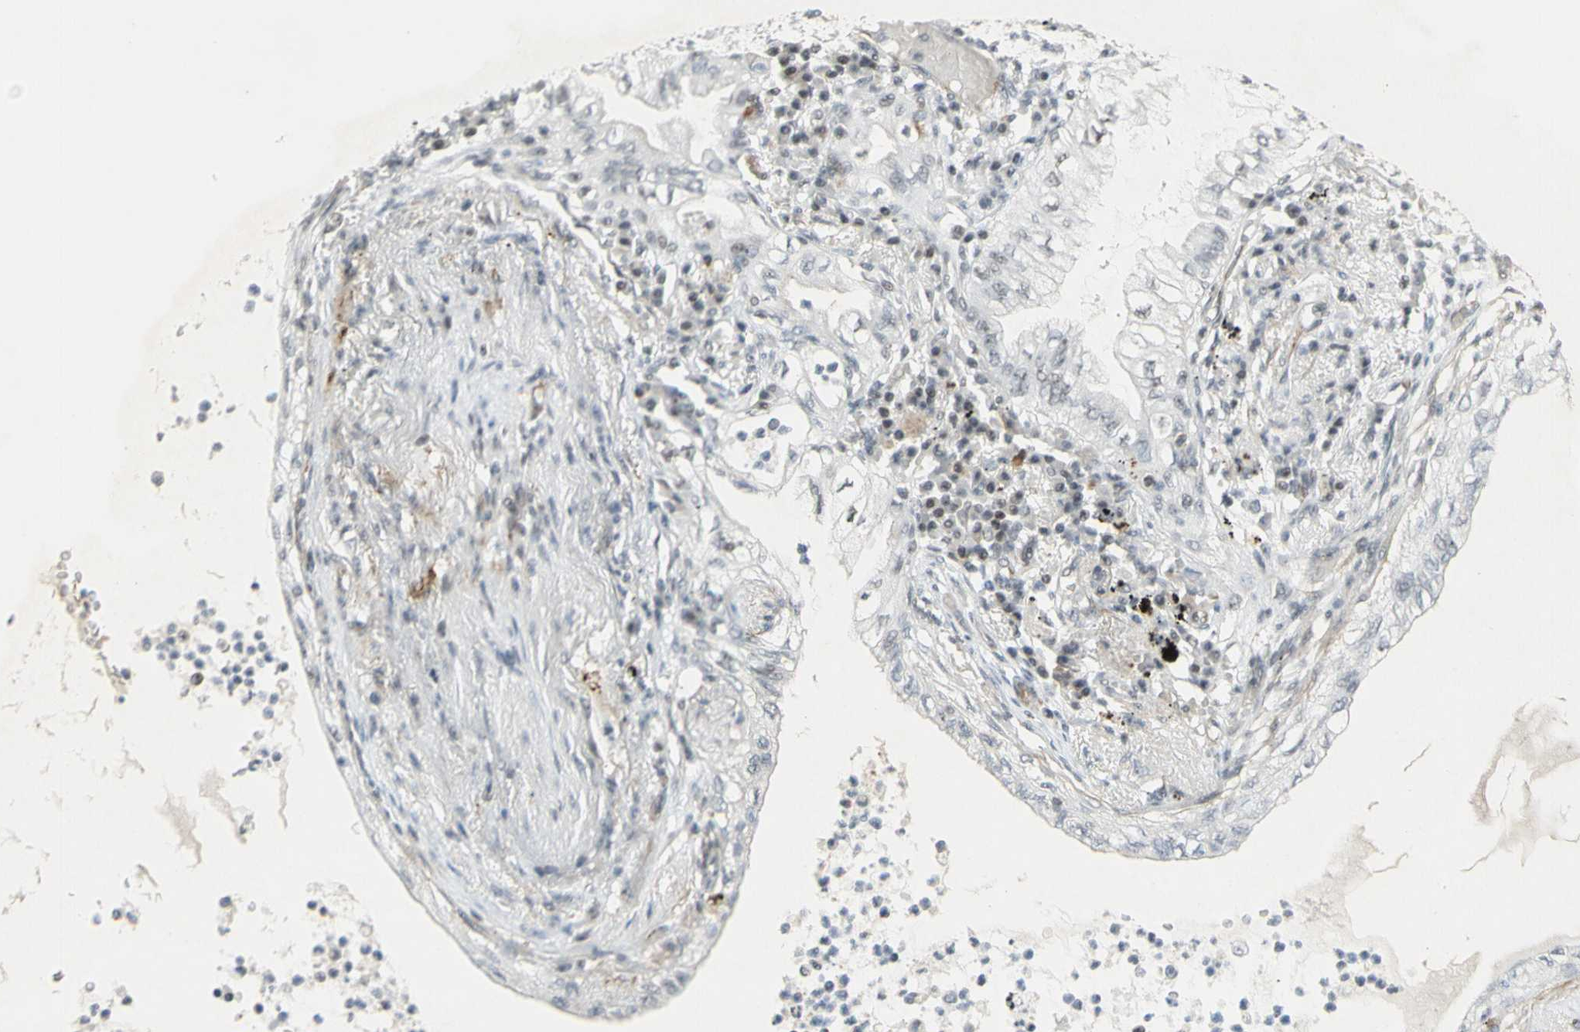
{"staining": {"intensity": "moderate", "quantity": "<25%", "location": "nuclear"}, "tissue": "lung cancer", "cell_type": "Tumor cells", "image_type": "cancer", "snomed": [{"axis": "morphology", "description": "Normal tissue, NOS"}, {"axis": "morphology", "description": "Adenocarcinoma, NOS"}, {"axis": "topography", "description": "Bronchus"}, {"axis": "topography", "description": "Lung"}], "caption": "Immunohistochemical staining of human lung cancer (adenocarcinoma) shows moderate nuclear protein staining in approximately <25% of tumor cells. (DAB (3,3'-diaminobenzidine) IHC with brightfield microscopy, high magnification).", "gene": "IRF1", "patient": {"sex": "female", "age": 70}}